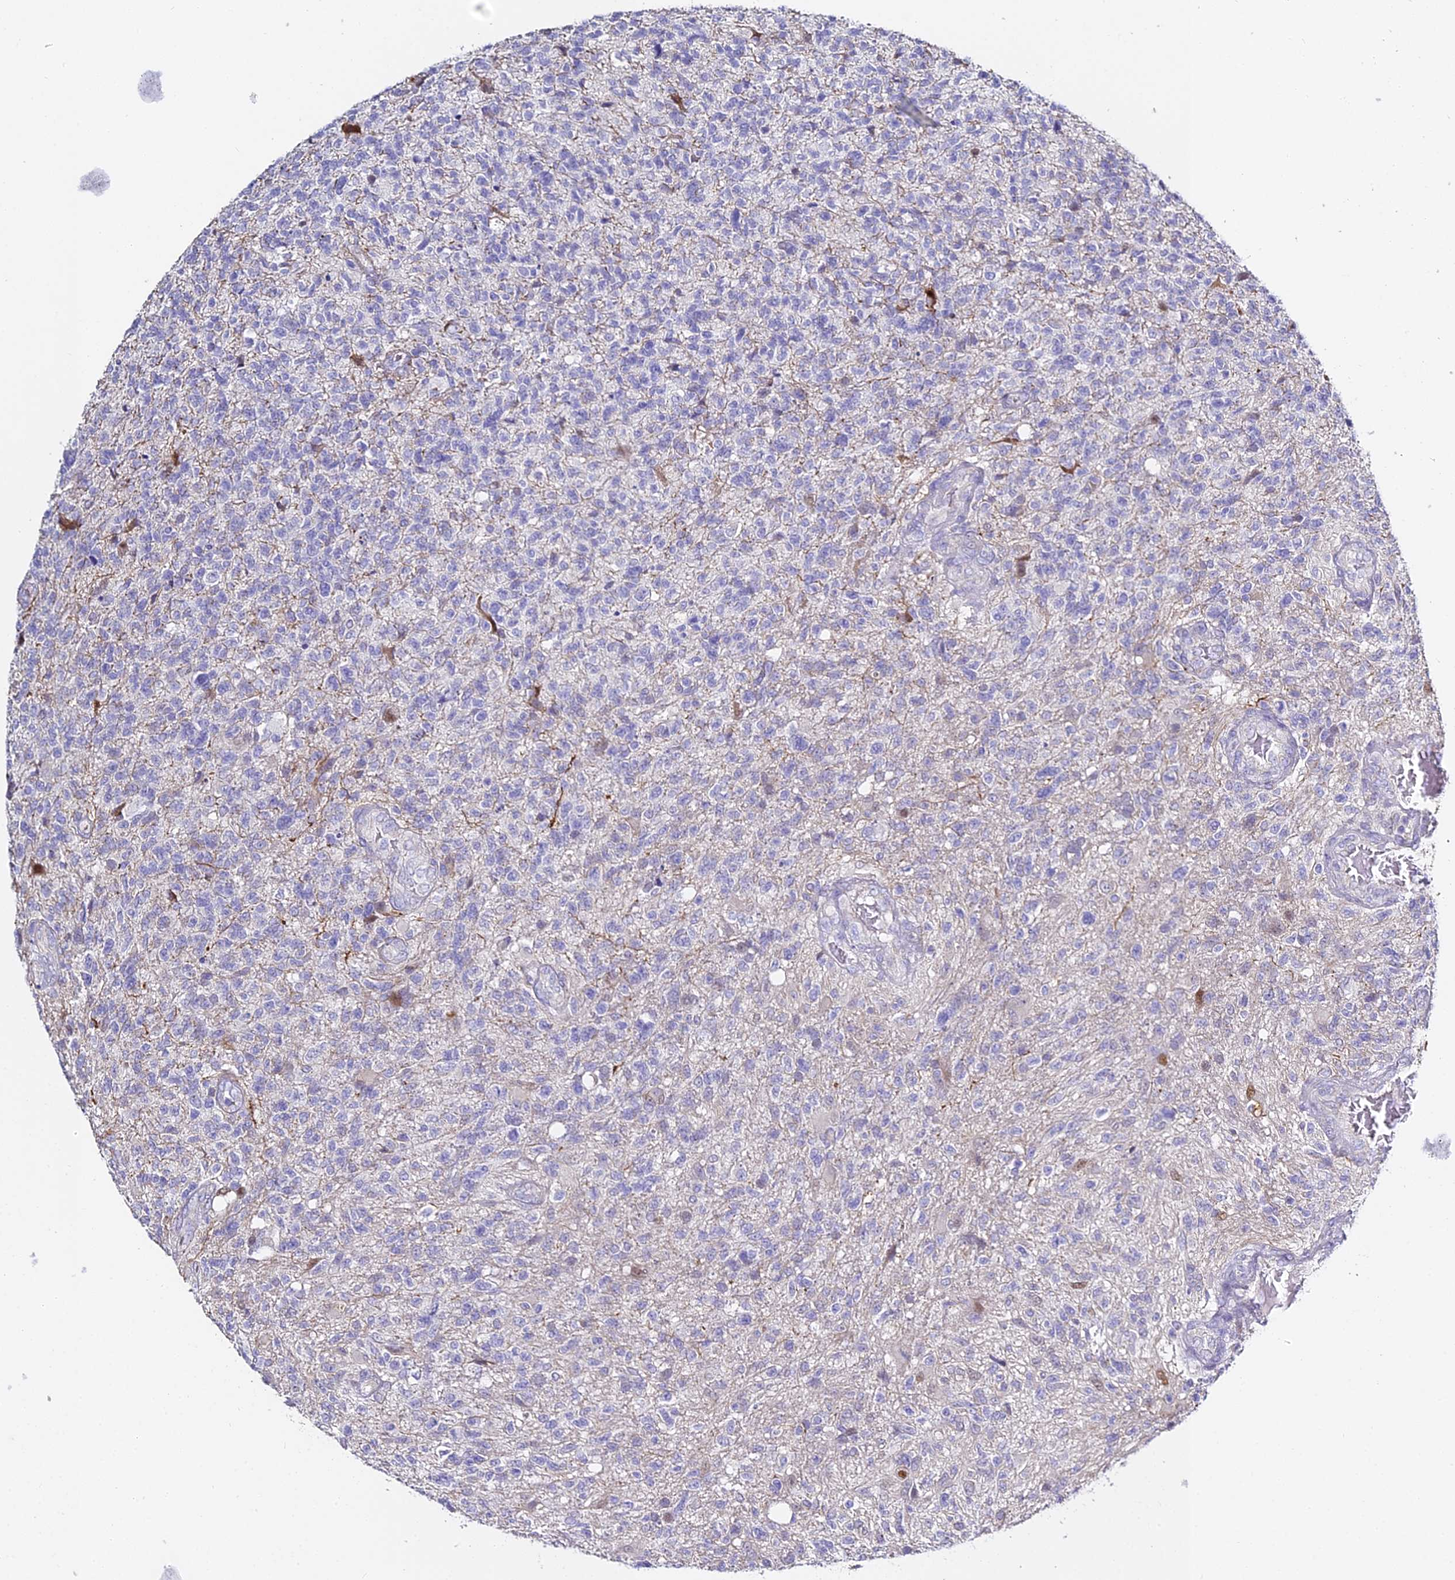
{"staining": {"intensity": "negative", "quantity": "none", "location": "none"}, "tissue": "glioma", "cell_type": "Tumor cells", "image_type": "cancer", "snomed": [{"axis": "morphology", "description": "Glioma, malignant, High grade"}, {"axis": "topography", "description": "Brain"}], "caption": "This histopathology image is of malignant glioma (high-grade) stained with immunohistochemistry to label a protein in brown with the nuclei are counter-stained blue. There is no positivity in tumor cells.", "gene": "SERP1", "patient": {"sex": "male", "age": 56}}